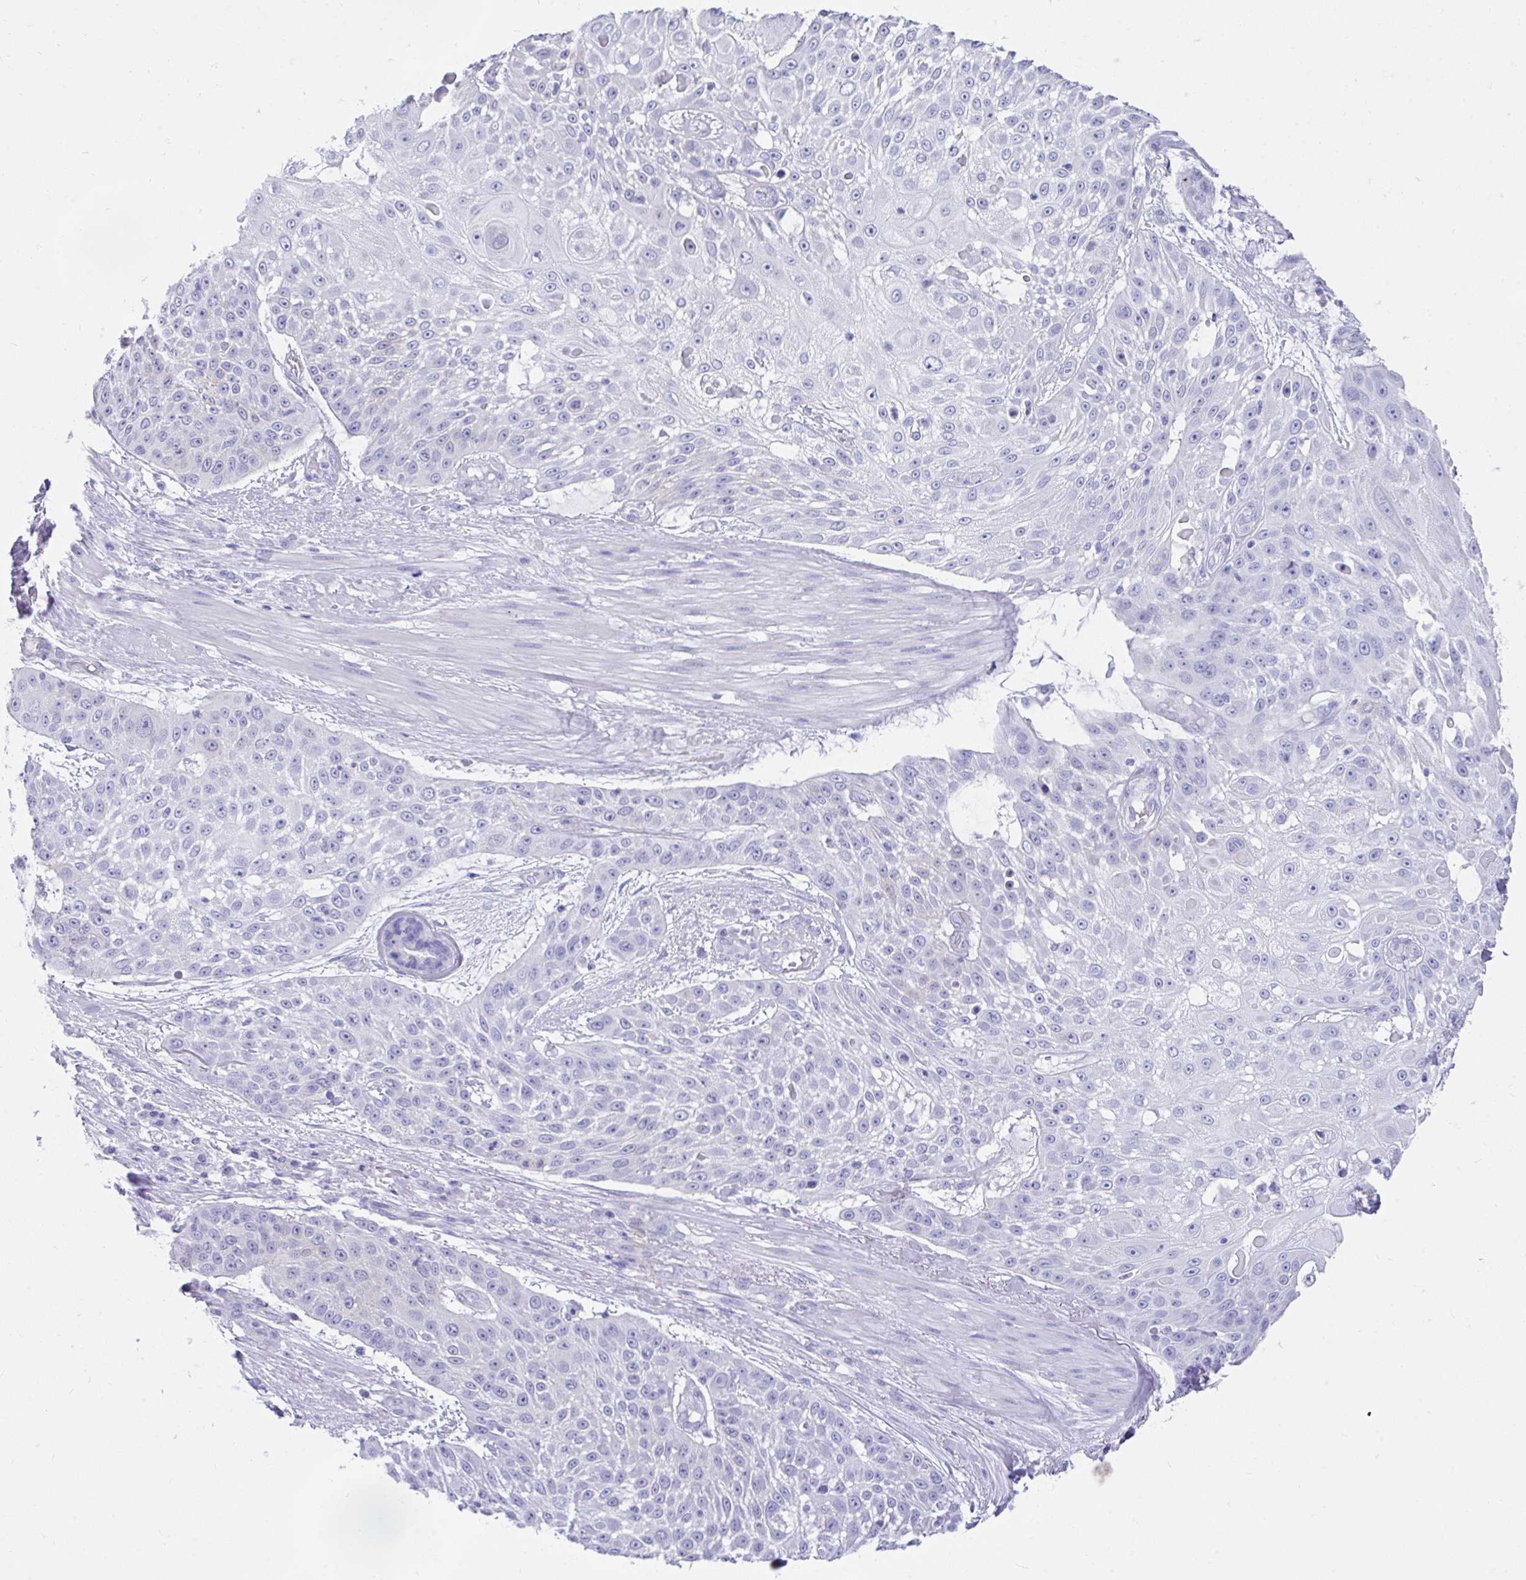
{"staining": {"intensity": "negative", "quantity": "none", "location": "none"}, "tissue": "skin cancer", "cell_type": "Tumor cells", "image_type": "cancer", "snomed": [{"axis": "morphology", "description": "Squamous cell carcinoma, NOS"}, {"axis": "topography", "description": "Skin"}], "caption": "Squamous cell carcinoma (skin) was stained to show a protein in brown. There is no significant positivity in tumor cells.", "gene": "FAM107A", "patient": {"sex": "female", "age": 86}}